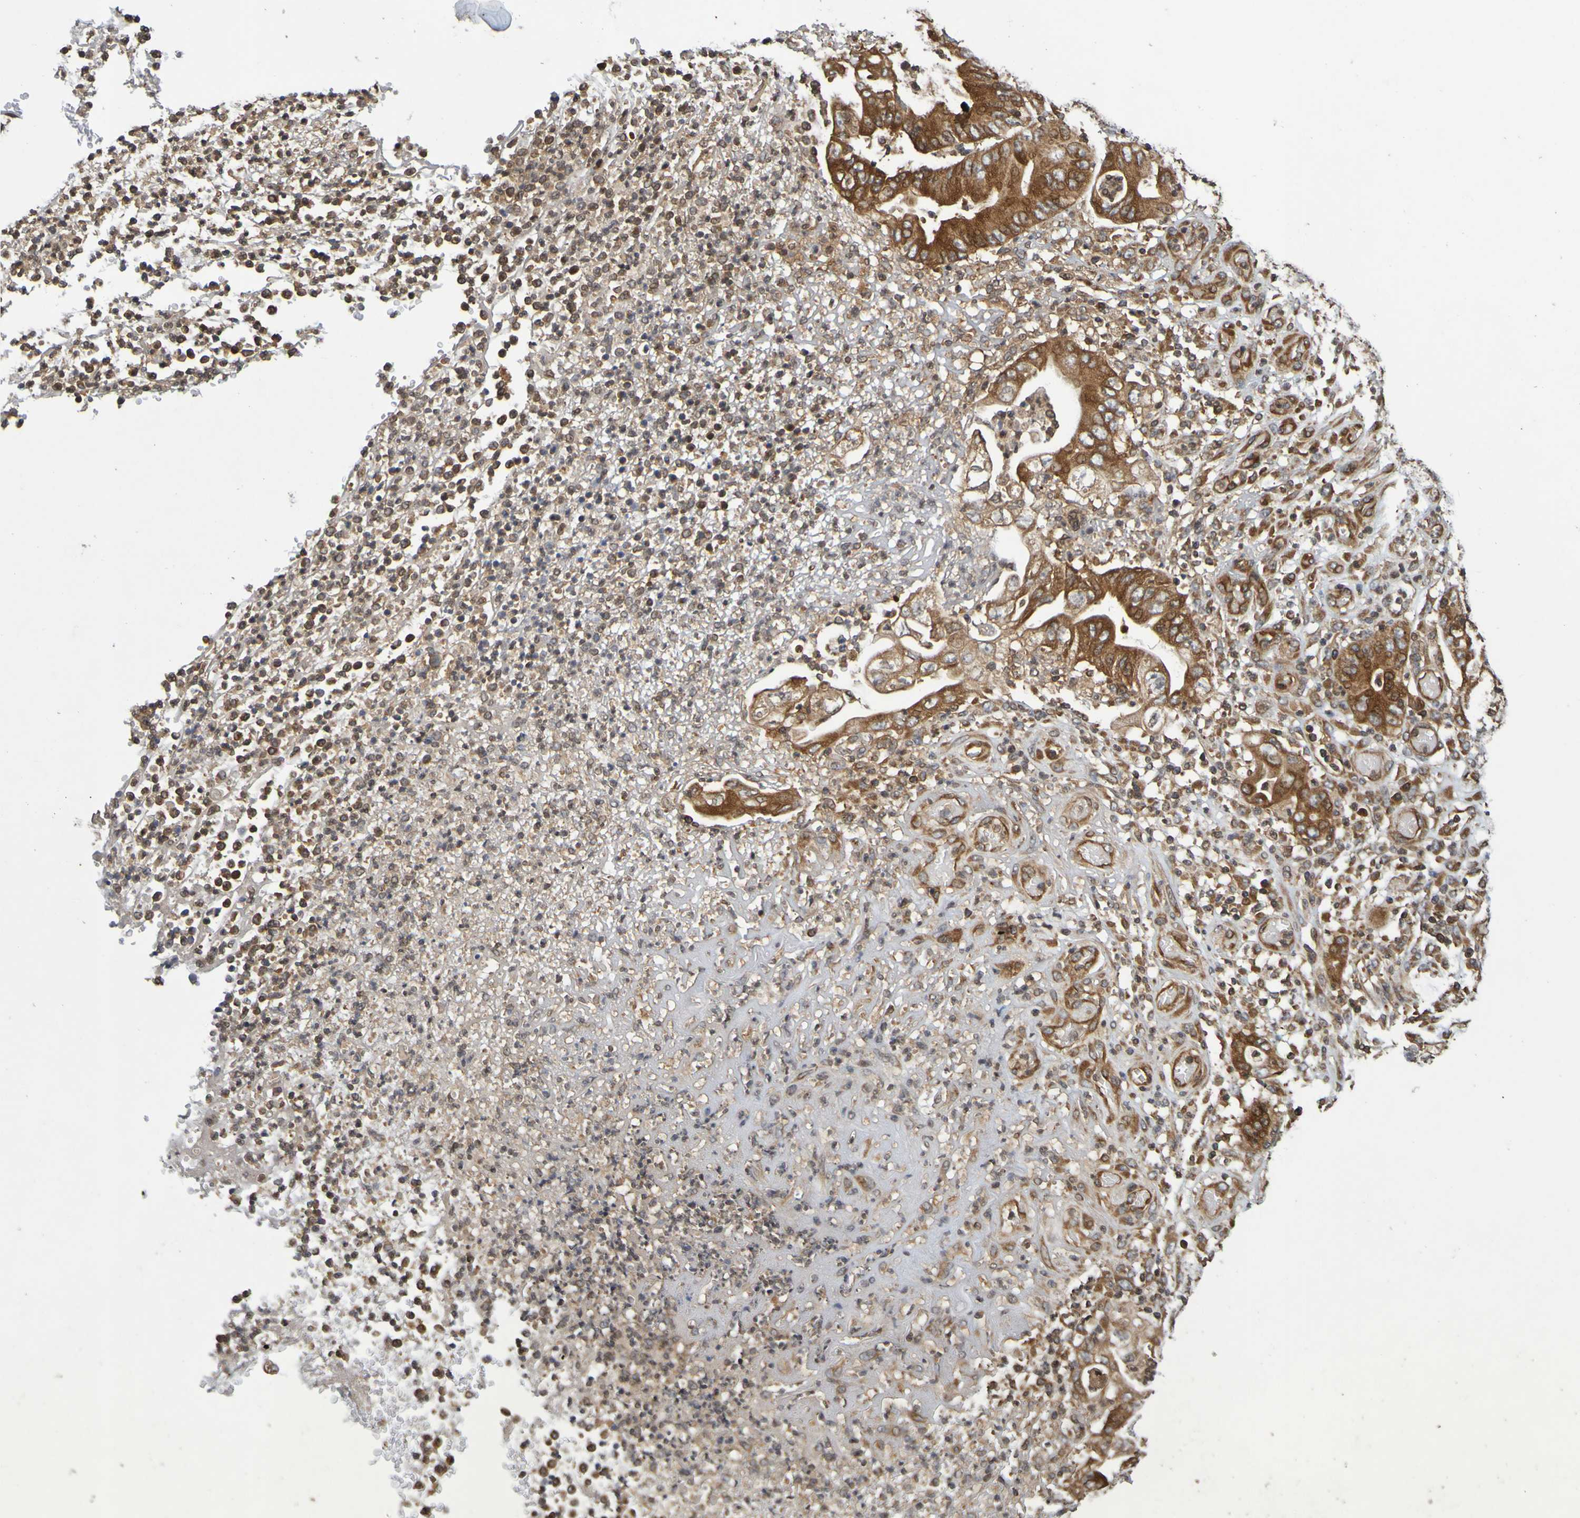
{"staining": {"intensity": "strong", "quantity": ">75%", "location": "cytoplasmic/membranous"}, "tissue": "stomach cancer", "cell_type": "Tumor cells", "image_type": "cancer", "snomed": [{"axis": "morphology", "description": "Adenocarcinoma, NOS"}, {"axis": "topography", "description": "Stomach"}], "caption": "About >75% of tumor cells in stomach cancer (adenocarcinoma) show strong cytoplasmic/membranous protein staining as visualized by brown immunohistochemical staining.", "gene": "OCRL", "patient": {"sex": "female", "age": 73}}